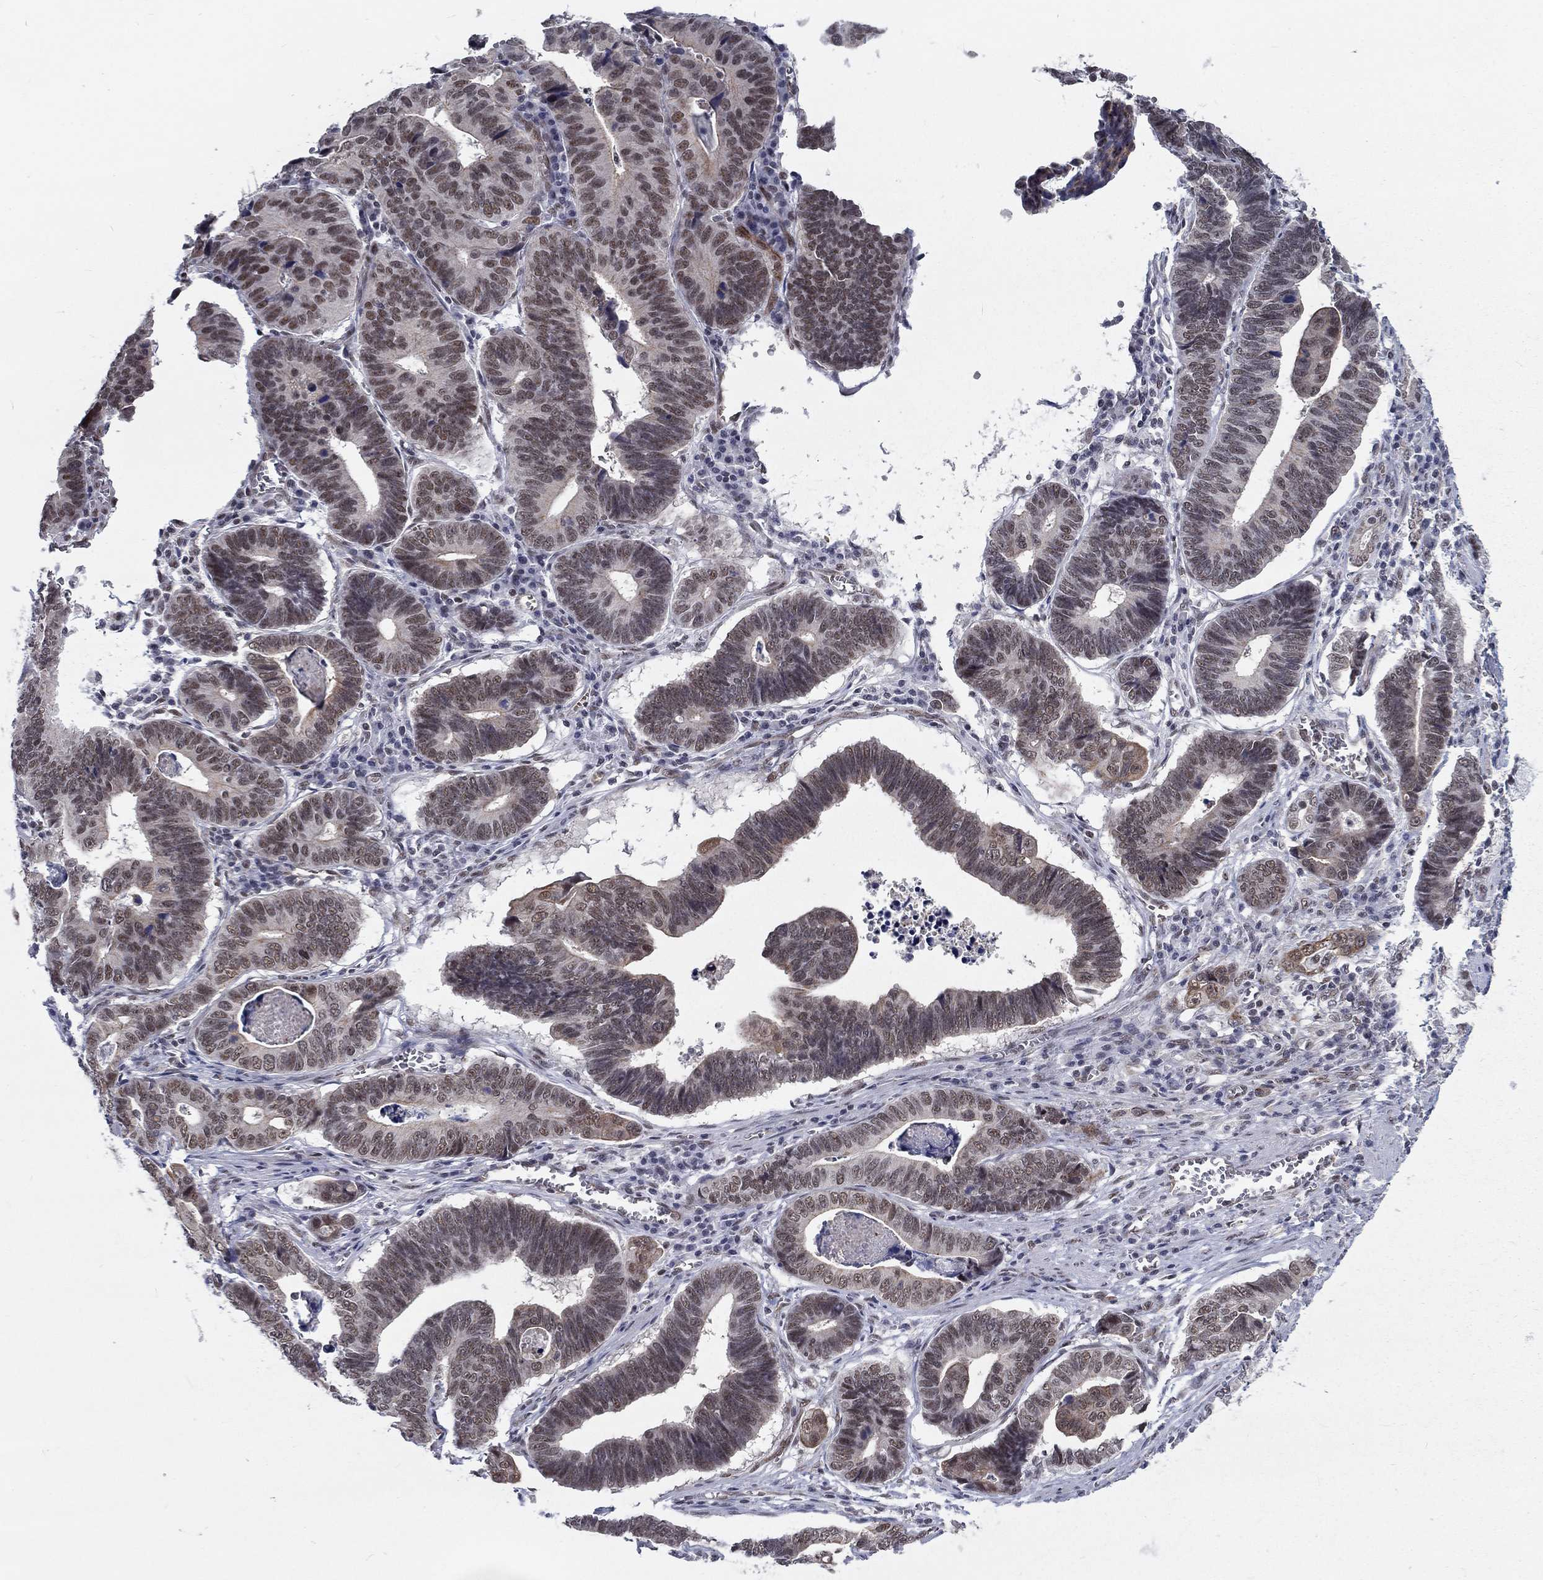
{"staining": {"intensity": "weak", "quantity": "<25%", "location": "nuclear"}, "tissue": "stomach cancer", "cell_type": "Tumor cells", "image_type": "cancer", "snomed": [{"axis": "morphology", "description": "Adenocarcinoma, NOS"}, {"axis": "topography", "description": "Stomach"}], "caption": "Stomach cancer was stained to show a protein in brown. There is no significant staining in tumor cells.", "gene": "ZBED1", "patient": {"sex": "male", "age": 84}}